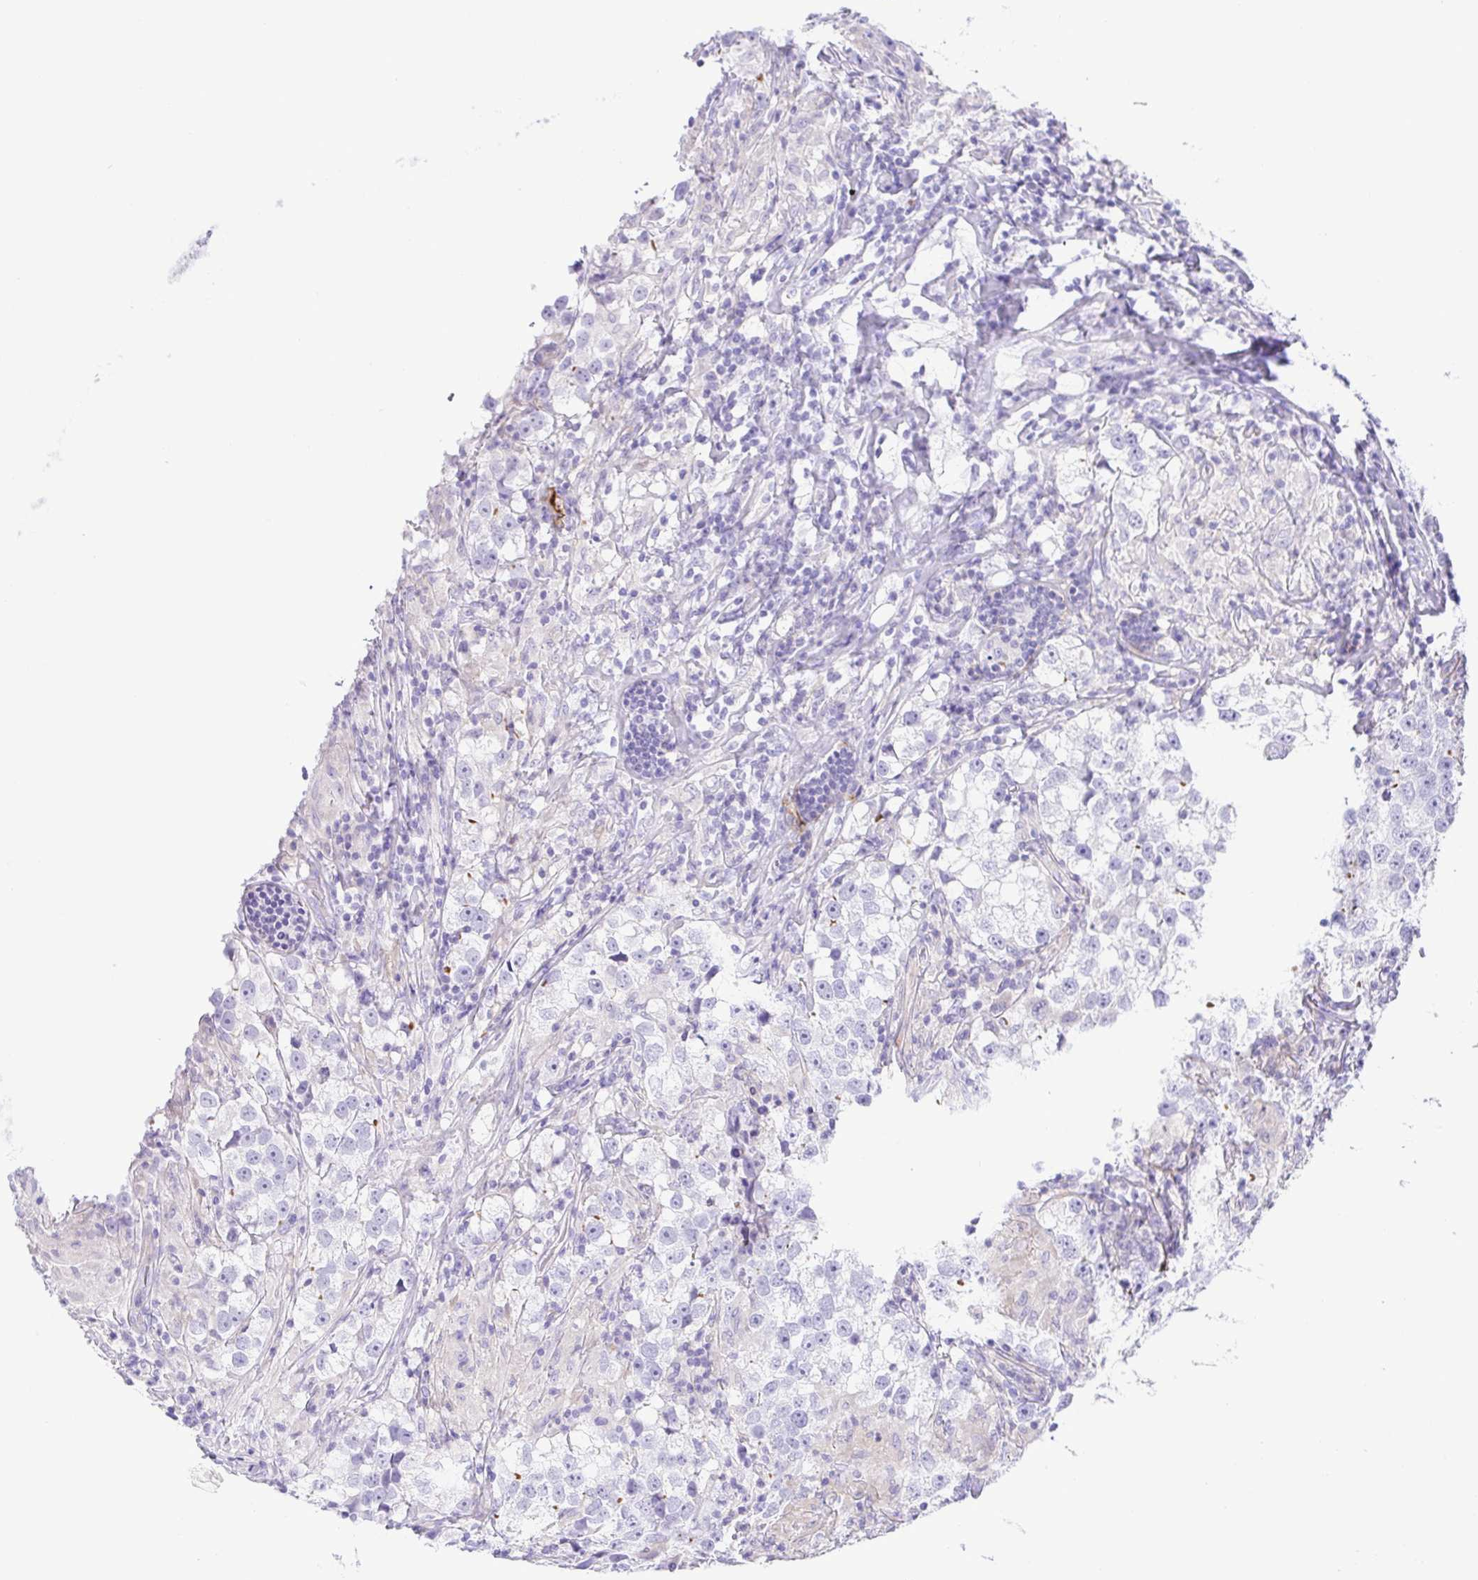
{"staining": {"intensity": "negative", "quantity": "none", "location": "none"}, "tissue": "testis cancer", "cell_type": "Tumor cells", "image_type": "cancer", "snomed": [{"axis": "morphology", "description": "Seminoma, NOS"}, {"axis": "topography", "description": "Testis"}], "caption": "An image of human testis seminoma is negative for staining in tumor cells. (Stains: DAB (3,3'-diaminobenzidine) IHC with hematoxylin counter stain, Microscopy: brightfield microscopy at high magnification).", "gene": "GPR182", "patient": {"sex": "male", "age": 46}}